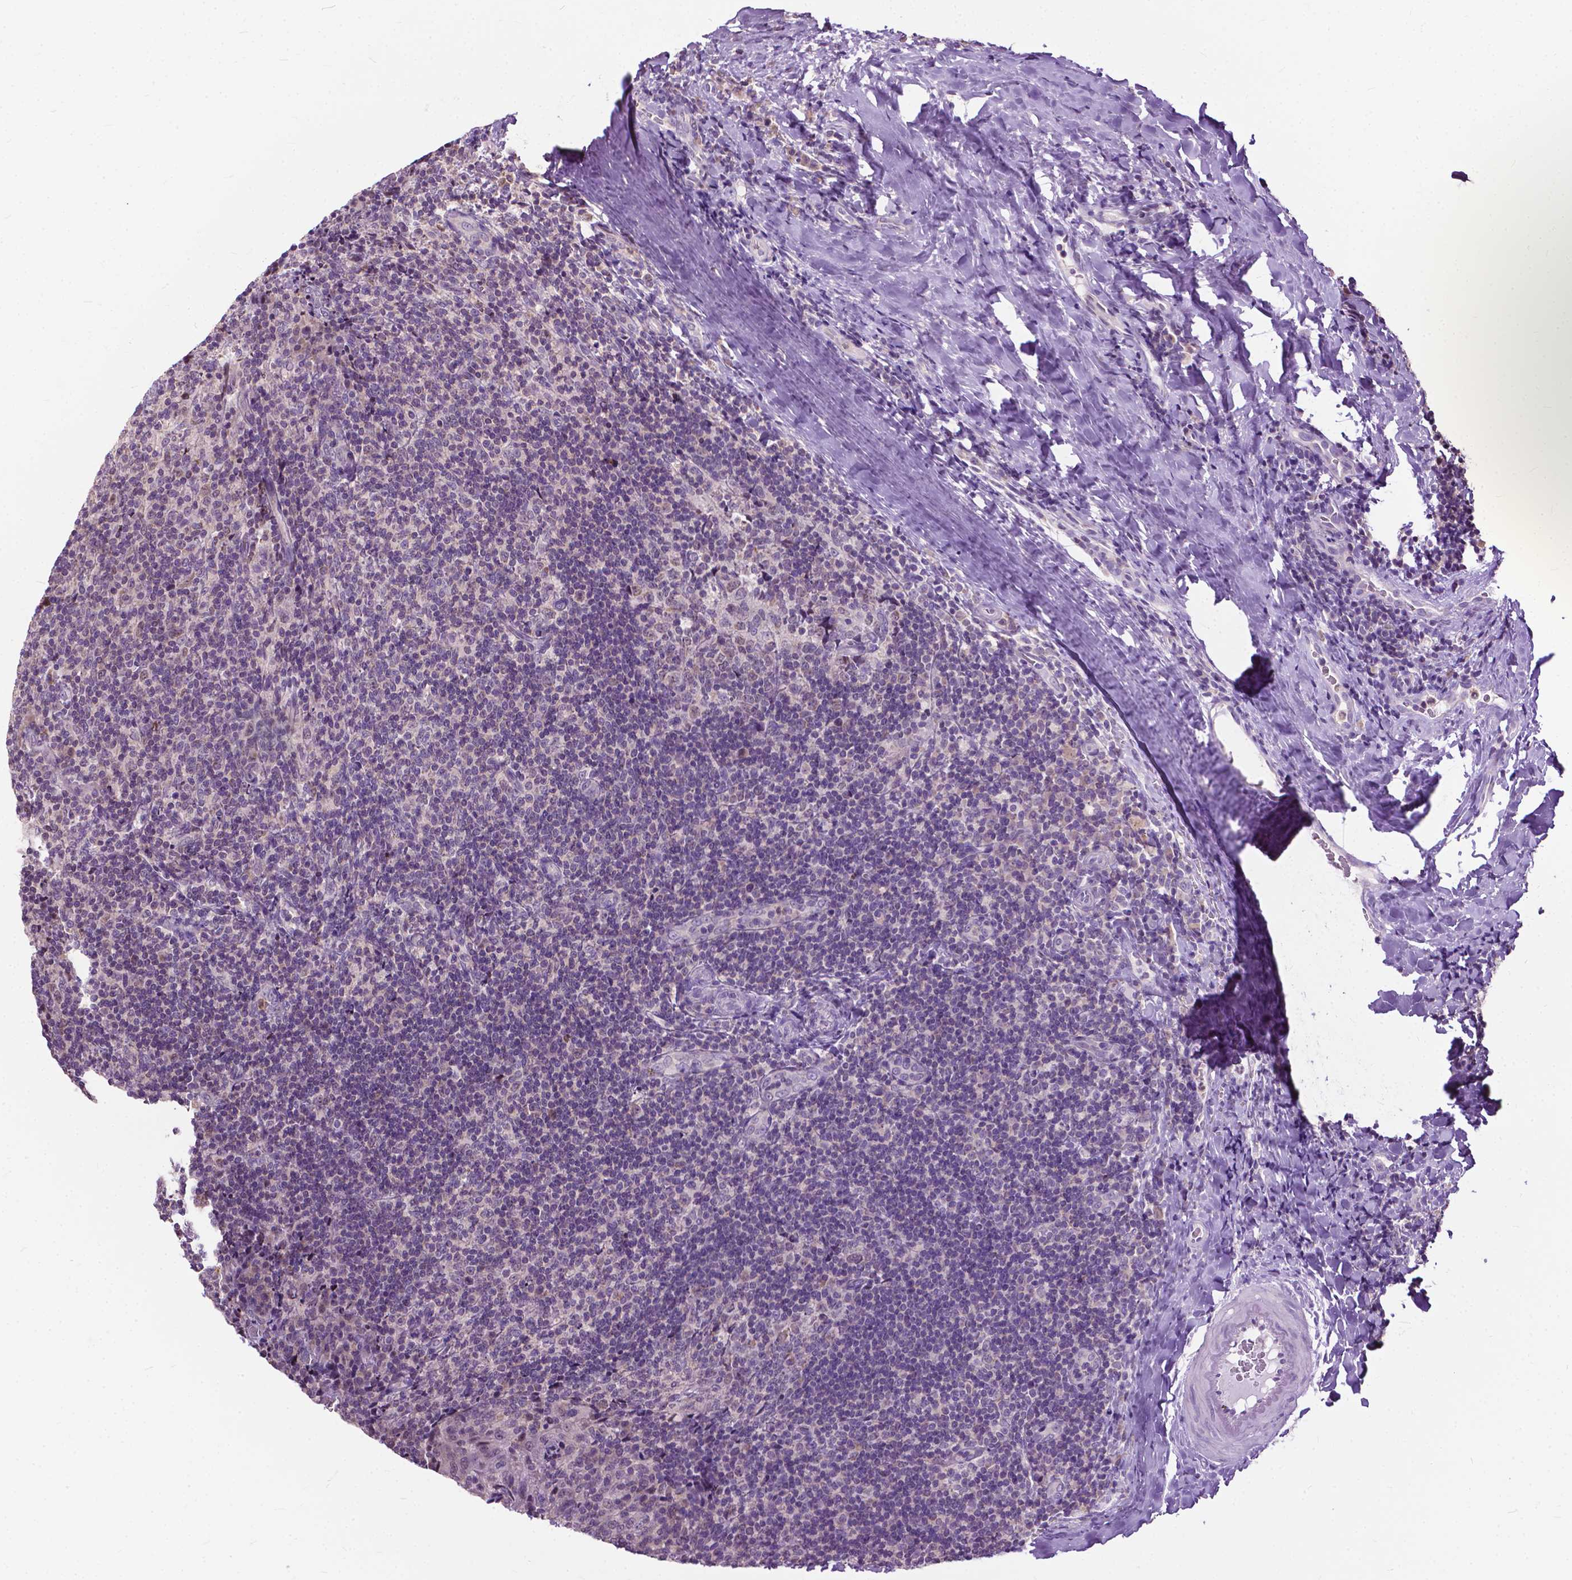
{"staining": {"intensity": "weak", "quantity": "<25%", "location": "nuclear"}, "tissue": "tonsil", "cell_type": "Germinal center cells", "image_type": "normal", "snomed": [{"axis": "morphology", "description": "Normal tissue, NOS"}, {"axis": "topography", "description": "Tonsil"}], "caption": "Immunohistochemistry photomicrograph of unremarkable tonsil stained for a protein (brown), which demonstrates no staining in germinal center cells.", "gene": "TTC9B", "patient": {"sex": "male", "age": 17}}